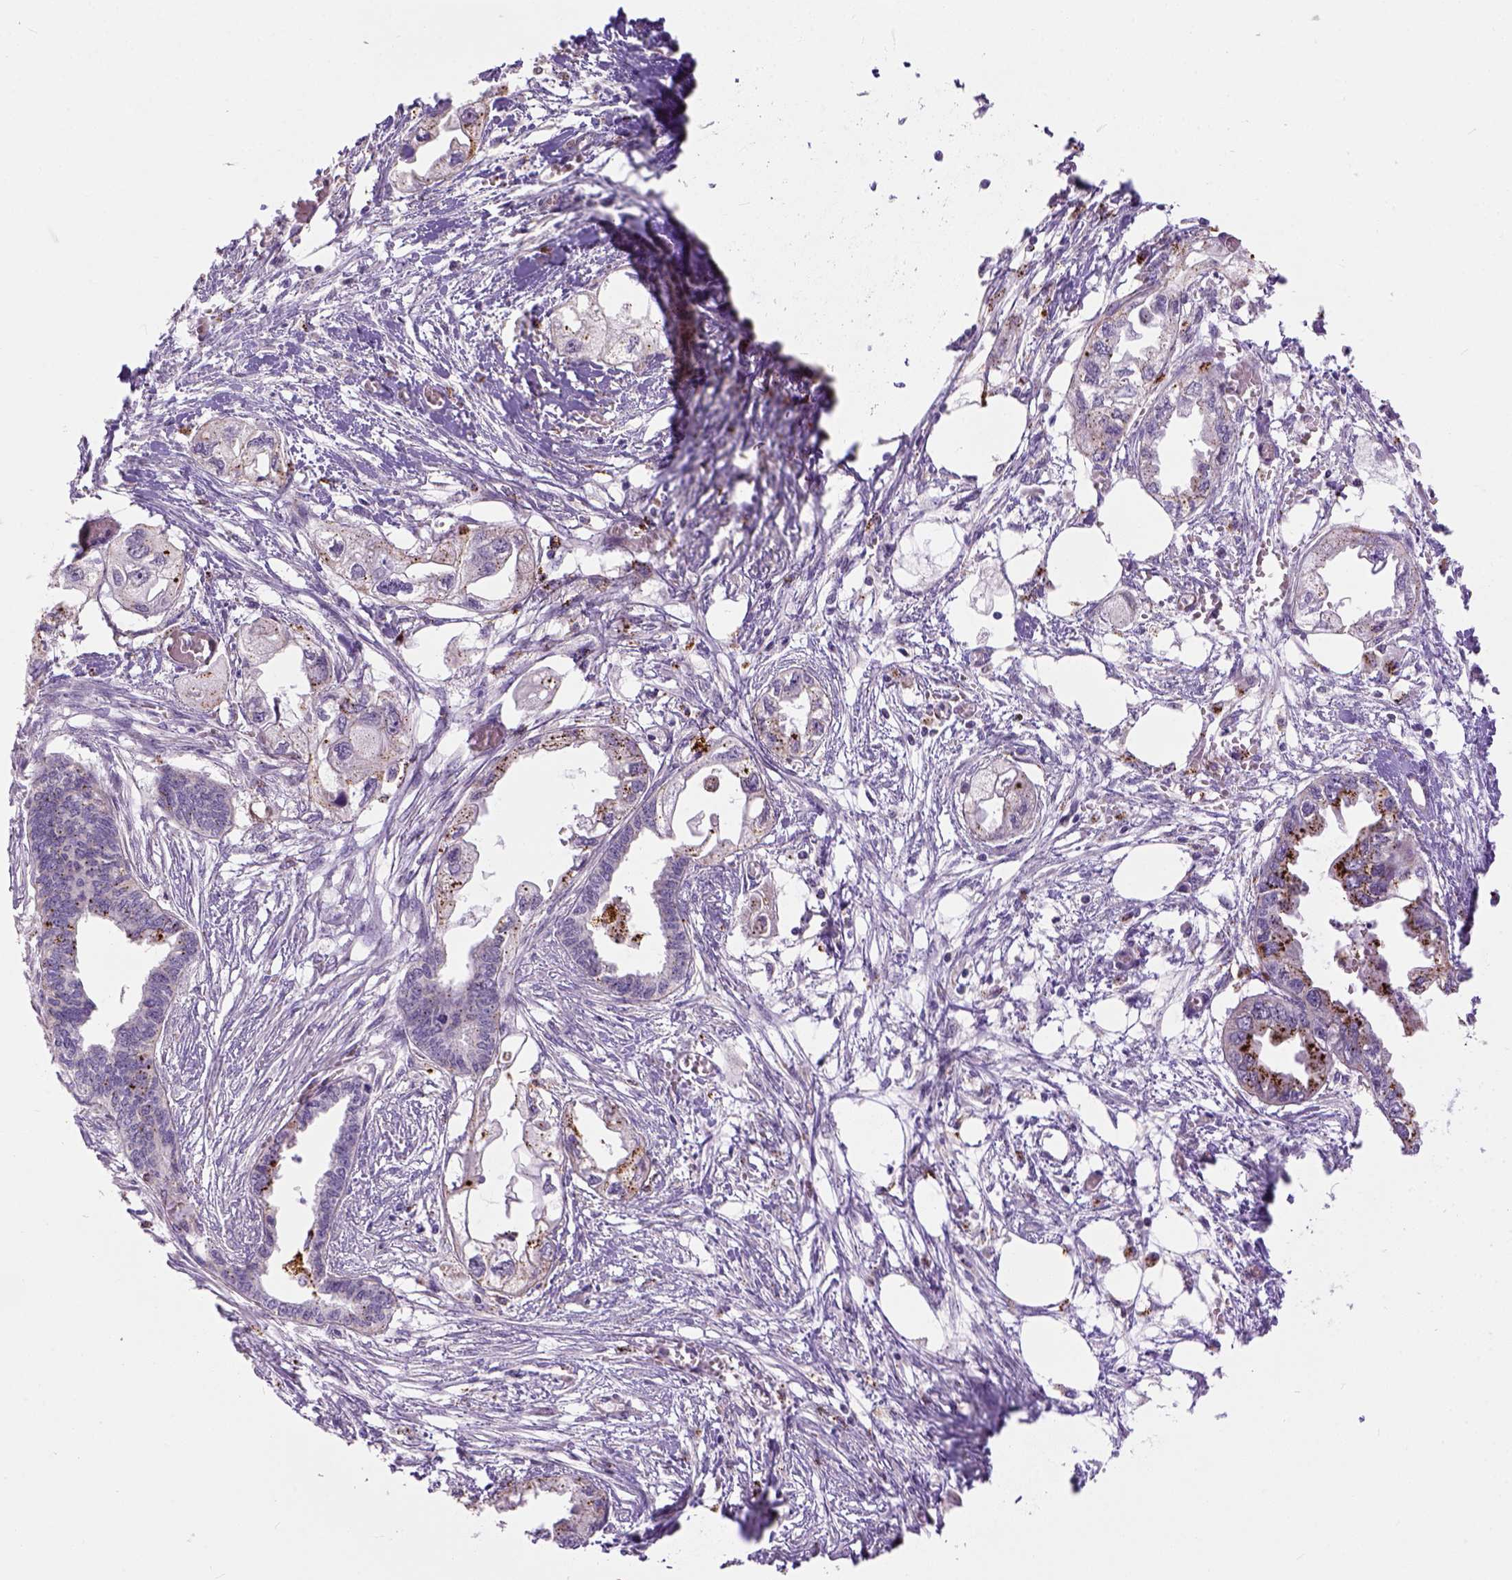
{"staining": {"intensity": "negative", "quantity": "none", "location": "none"}, "tissue": "endometrial cancer", "cell_type": "Tumor cells", "image_type": "cancer", "snomed": [{"axis": "morphology", "description": "Adenocarcinoma, NOS"}, {"axis": "morphology", "description": "Adenocarcinoma, metastatic, NOS"}, {"axis": "topography", "description": "Adipose tissue"}, {"axis": "topography", "description": "Endometrium"}], "caption": "Immunohistochemical staining of human endometrial cancer (adenocarcinoma) shows no significant expression in tumor cells.", "gene": "KAZN", "patient": {"sex": "female", "age": 67}}